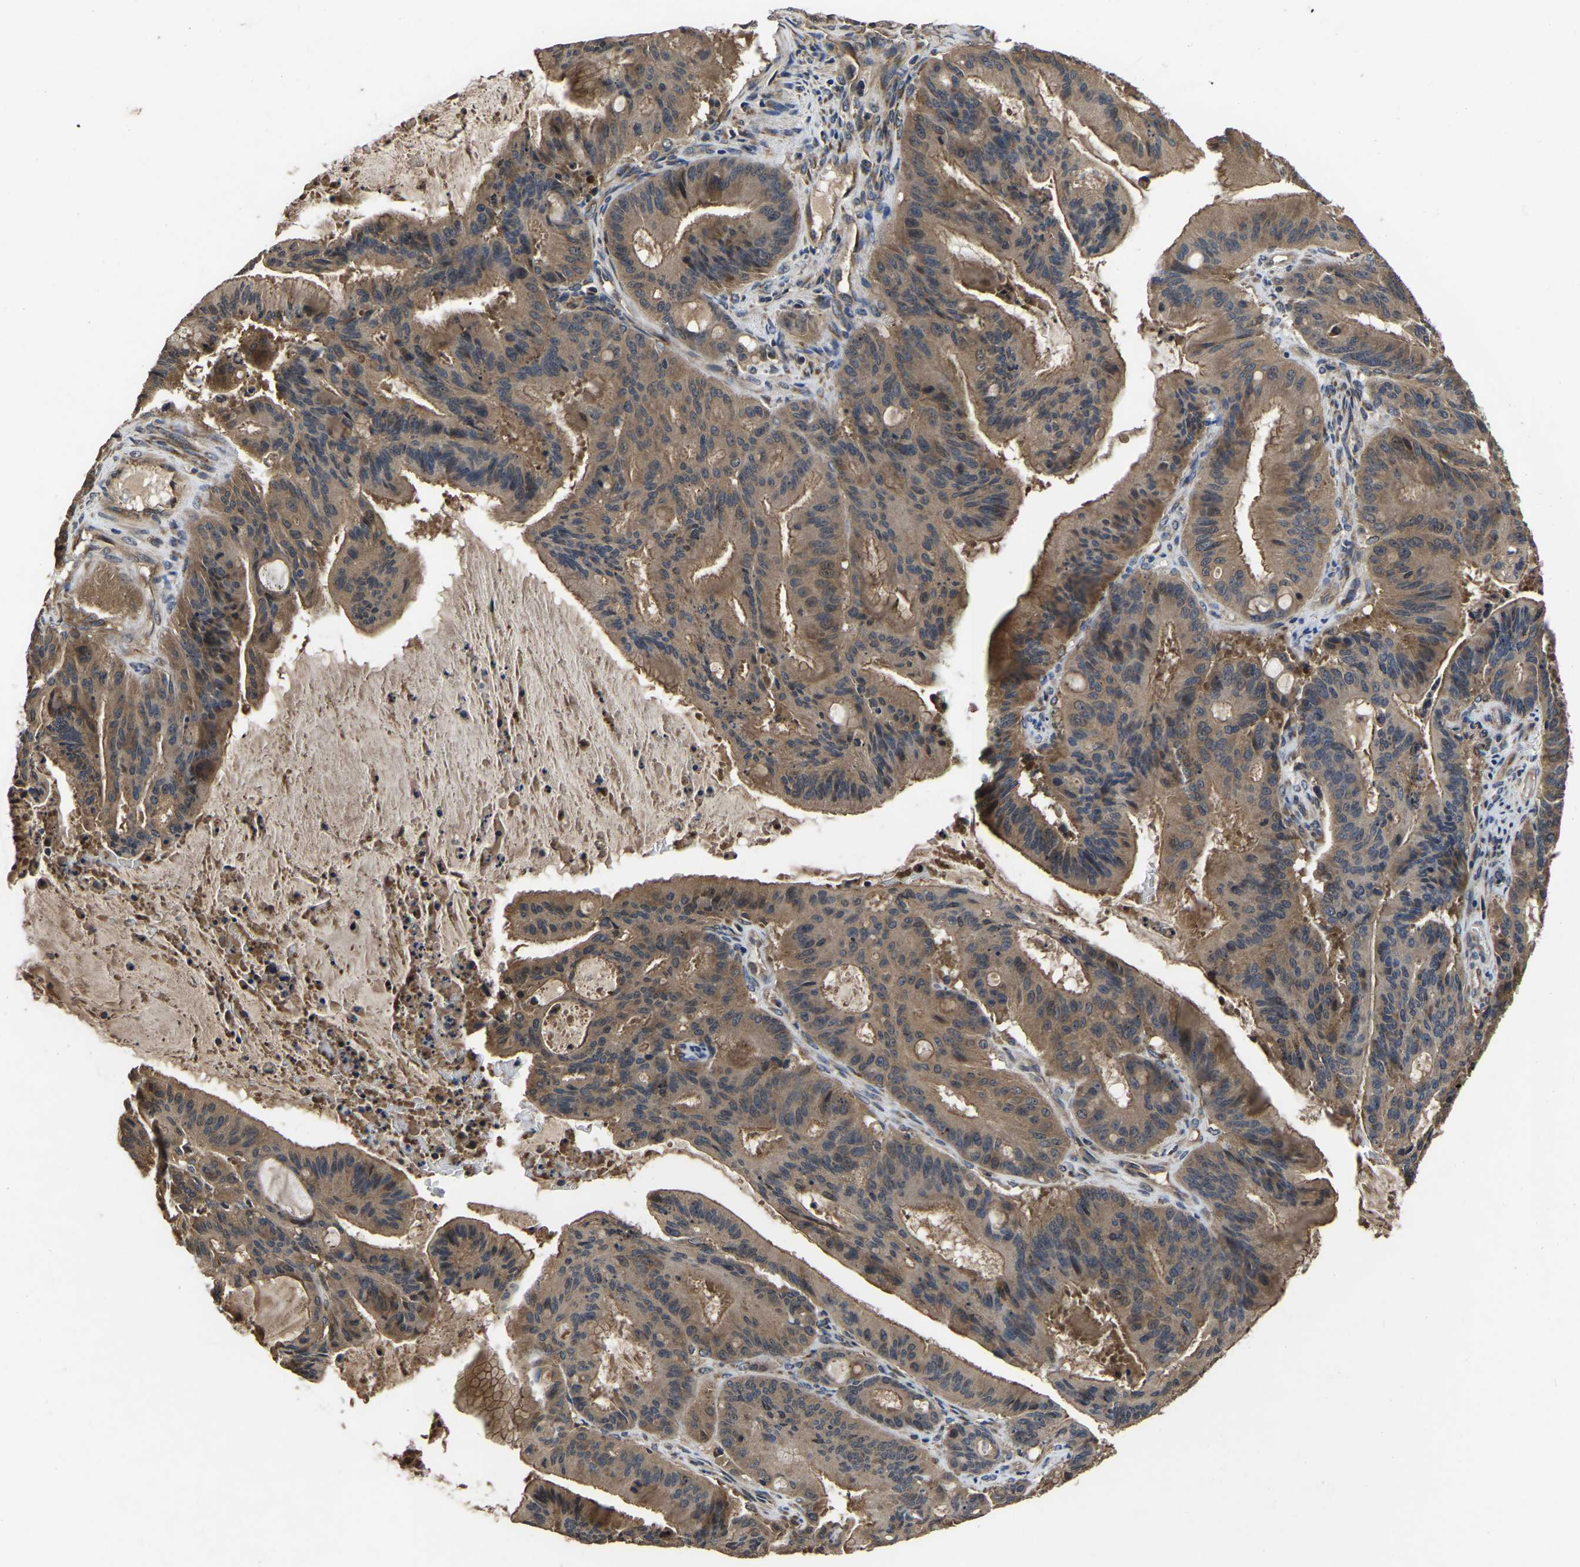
{"staining": {"intensity": "moderate", "quantity": ">75%", "location": "cytoplasmic/membranous"}, "tissue": "liver cancer", "cell_type": "Tumor cells", "image_type": "cancer", "snomed": [{"axis": "morphology", "description": "Normal tissue, NOS"}, {"axis": "morphology", "description": "Cholangiocarcinoma"}, {"axis": "topography", "description": "Liver"}, {"axis": "topography", "description": "Peripheral nerve tissue"}], "caption": "Approximately >75% of tumor cells in liver cancer exhibit moderate cytoplasmic/membranous protein staining as visualized by brown immunohistochemical staining.", "gene": "CRYZL1", "patient": {"sex": "female", "age": 73}}